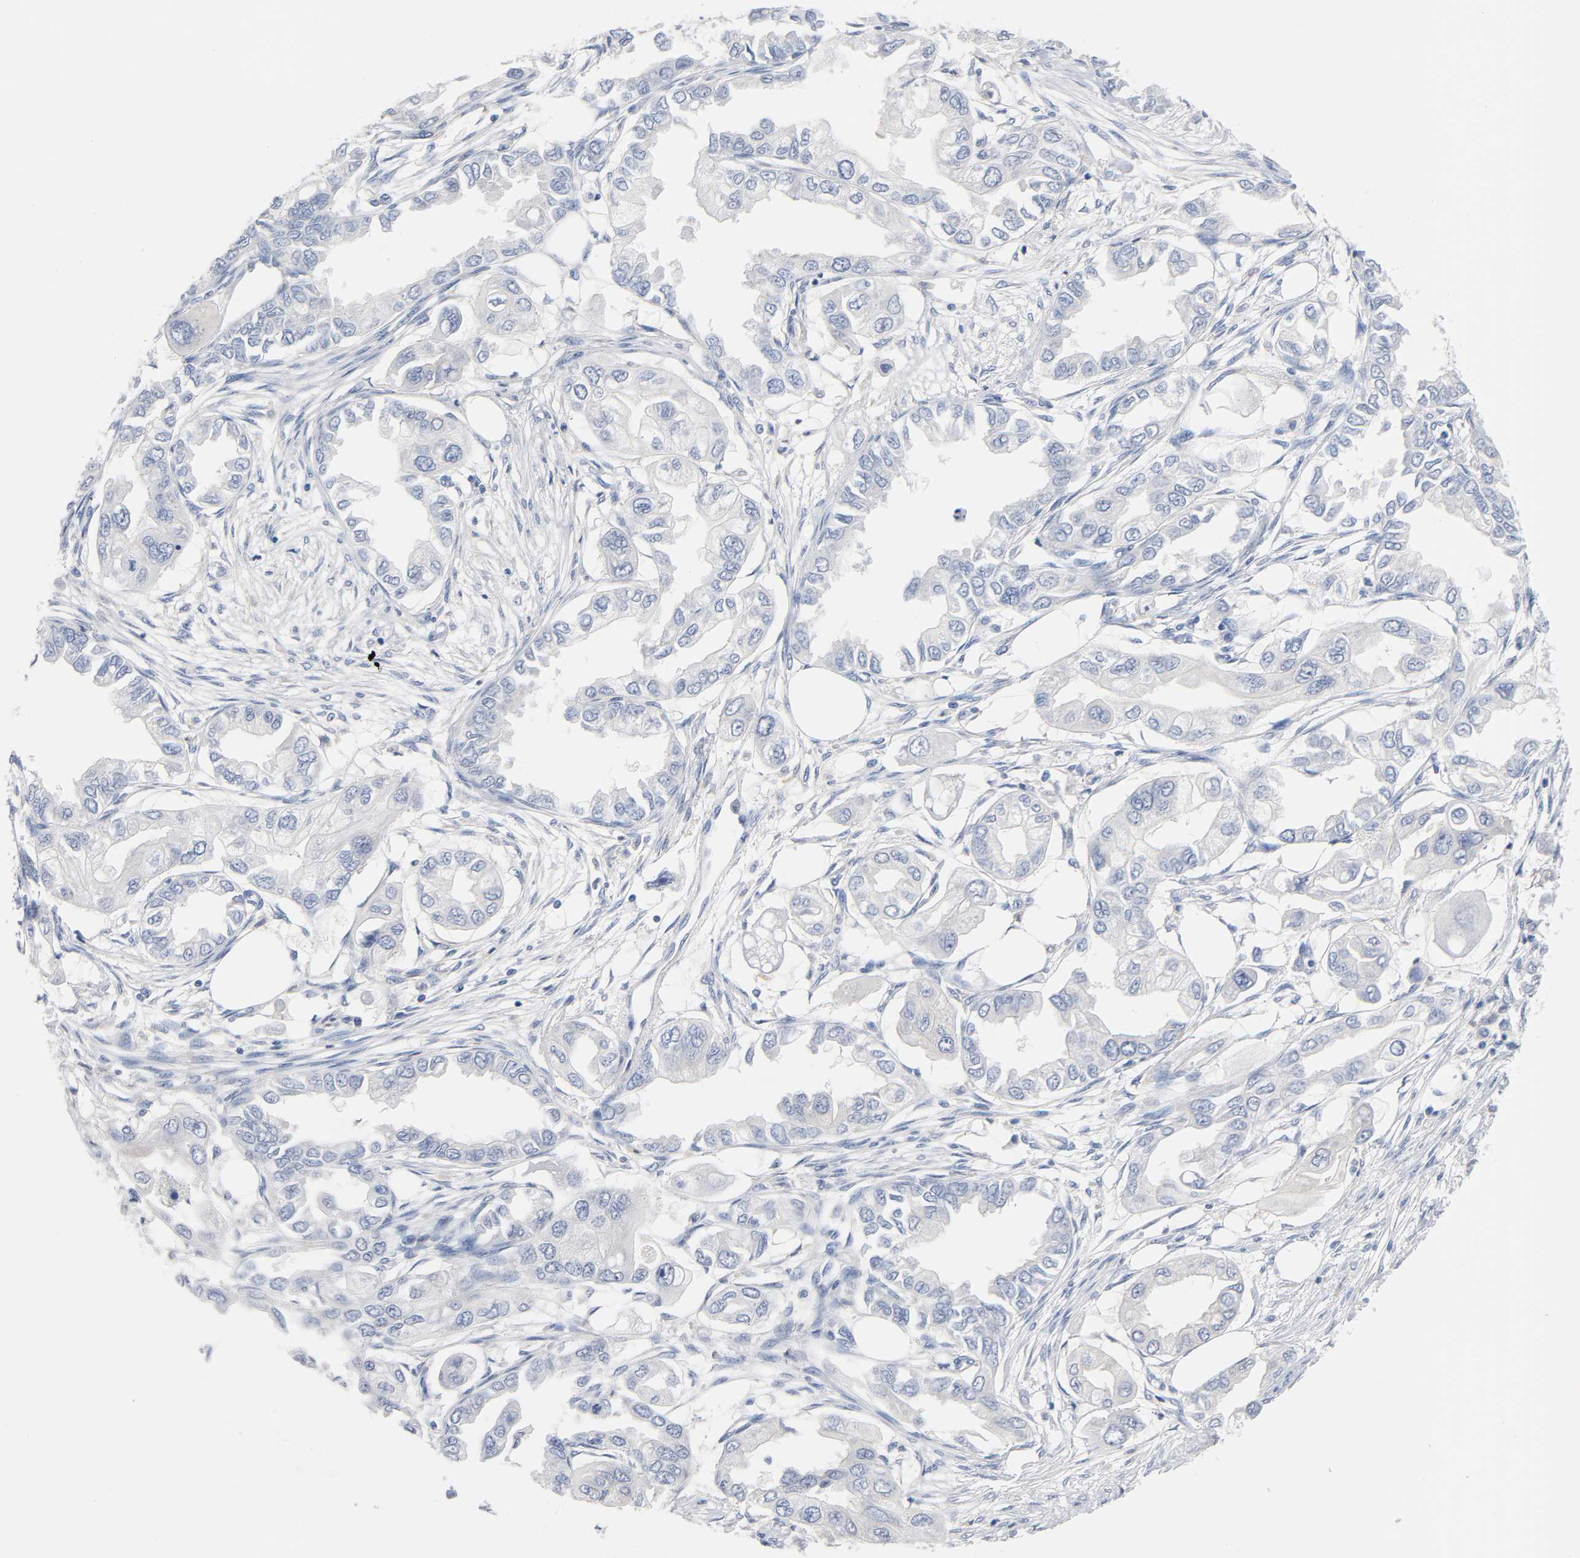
{"staining": {"intensity": "negative", "quantity": "none", "location": "none"}, "tissue": "endometrial cancer", "cell_type": "Tumor cells", "image_type": "cancer", "snomed": [{"axis": "morphology", "description": "Adenocarcinoma, NOS"}, {"axis": "topography", "description": "Endometrium"}], "caption": "An IHC micrograph of endometrial cancer is shown. There is no staining in tumor cells of endometrial cancer.", "gene": "MALT1", "patient": {"sex": "female", "age": 67}}